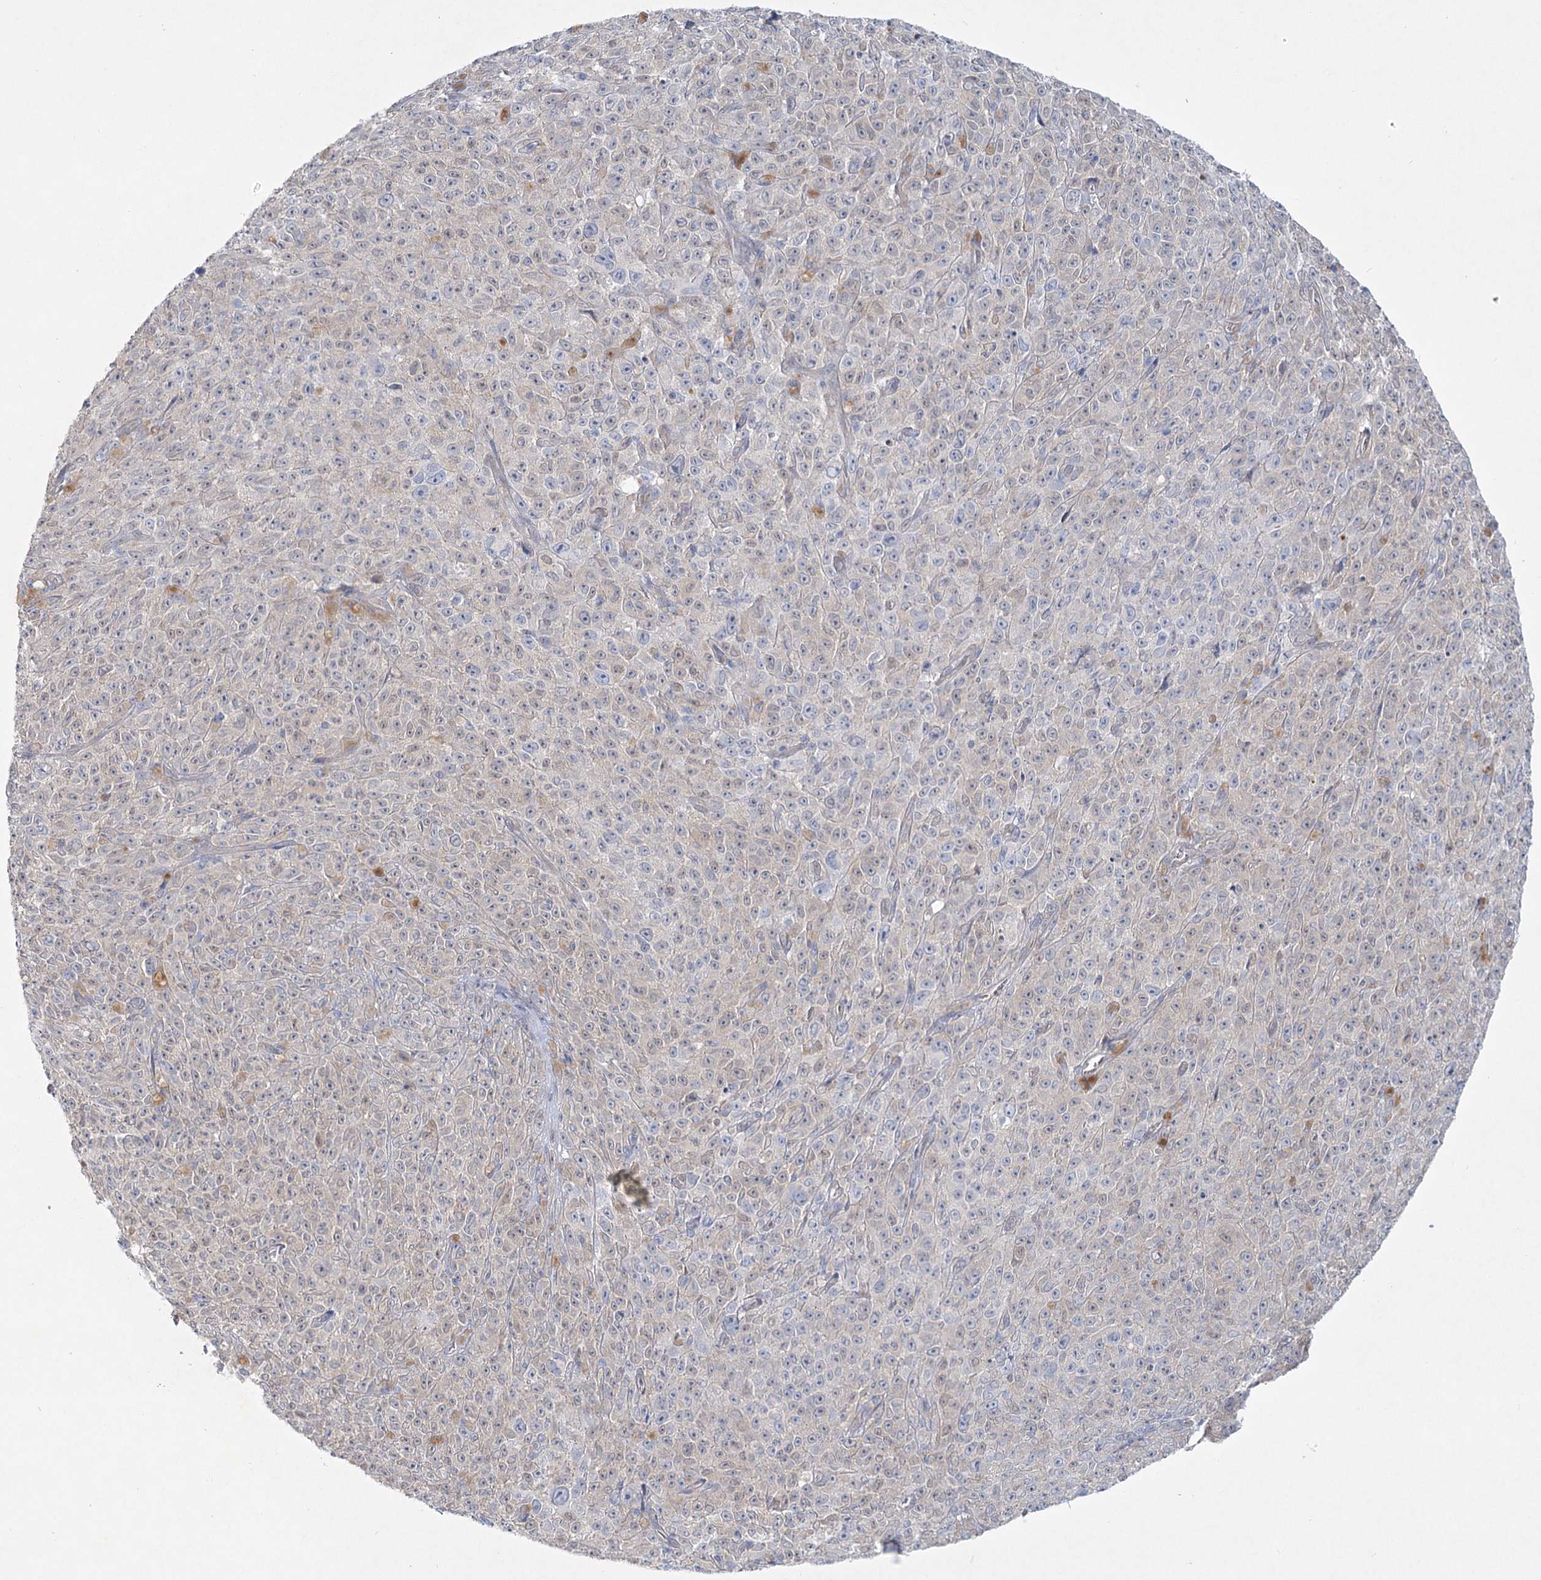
{"staining": {"intensity": "negative", "quantity": "none", "location": "none"}, "tissue": "melanoma", "cell_type": "Tumor cells", "image_type": "cancer", "snomed": [{"axis": "morphology", "description": "Malignant melanoma, NOS"}, {"axis": "topography", "description": "Skin"}], "caption": "A photomicrograph of human malignant melanoma is negative for staining in tumor cells.", "gene": "AAMDC", "patient": {"sex": "female", "age": 82}}